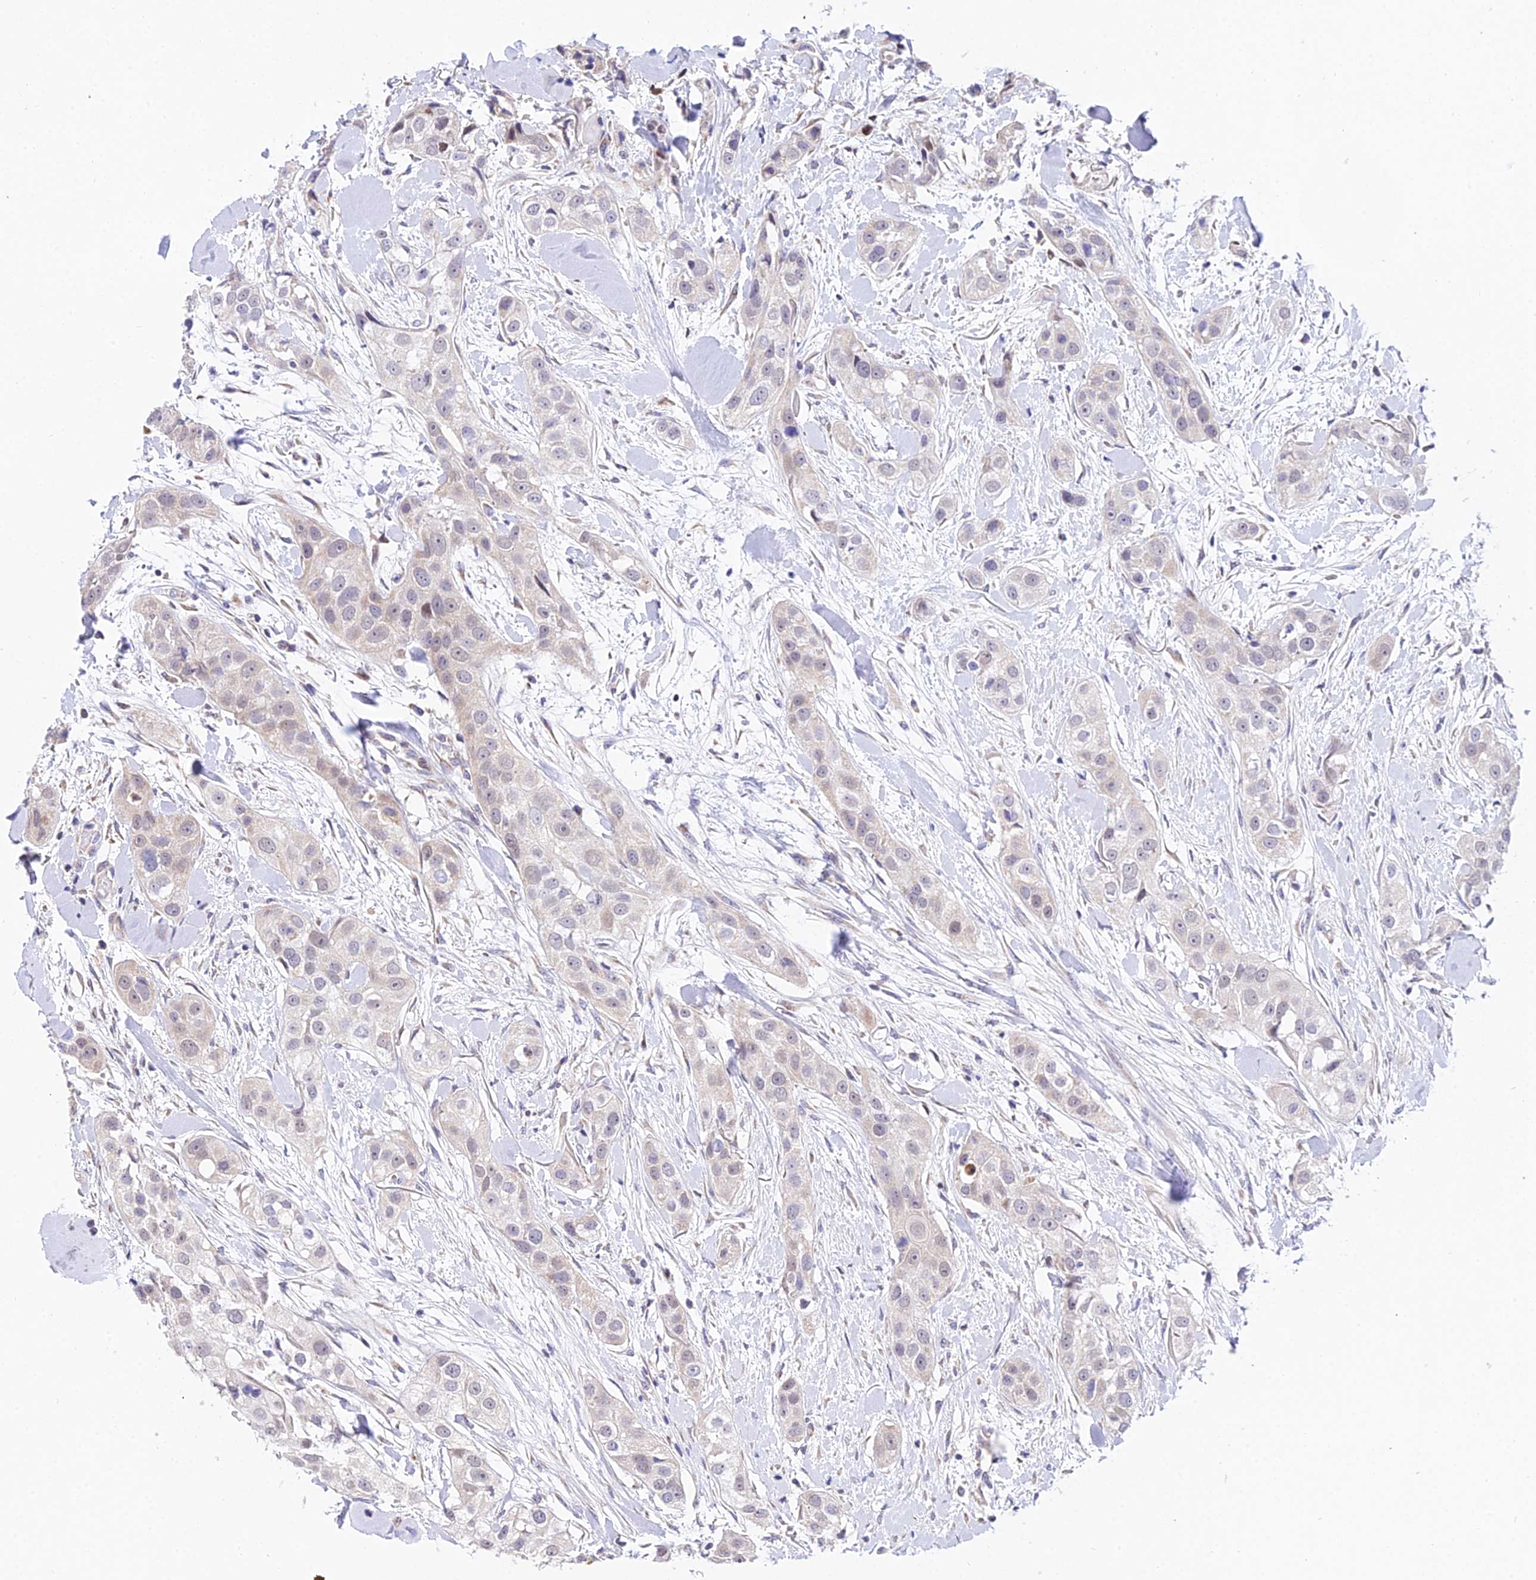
{"staining": {"intensity": "negative", "quantity": "none", "location": "none"}, "tissue": "head and neck cancer", "cell_type": "Tumor cells", "image_type": "cancer", "snomed": [{"axis": "morphology", "description": "Normal tissue, NOS"}, {"axis": "morphology", "description": "Squamous cell carcinoma, NOS"}, {"axis": "topography", "description": "Skeletal muscle"}, {"axis": "topography", "description": "Head-Neck"}], "caption": "Immunohistochemistry of human head and neck cancer (squamous cell carcinoma) displays no expression in tumor cells. (DAB (3,3'-diaminobenzidine) immunohistochemistry visualized using brightfield microscopy, high magnification).", "gene": "ATP5PB", "patient": {"sex": "male", "age": 51}}